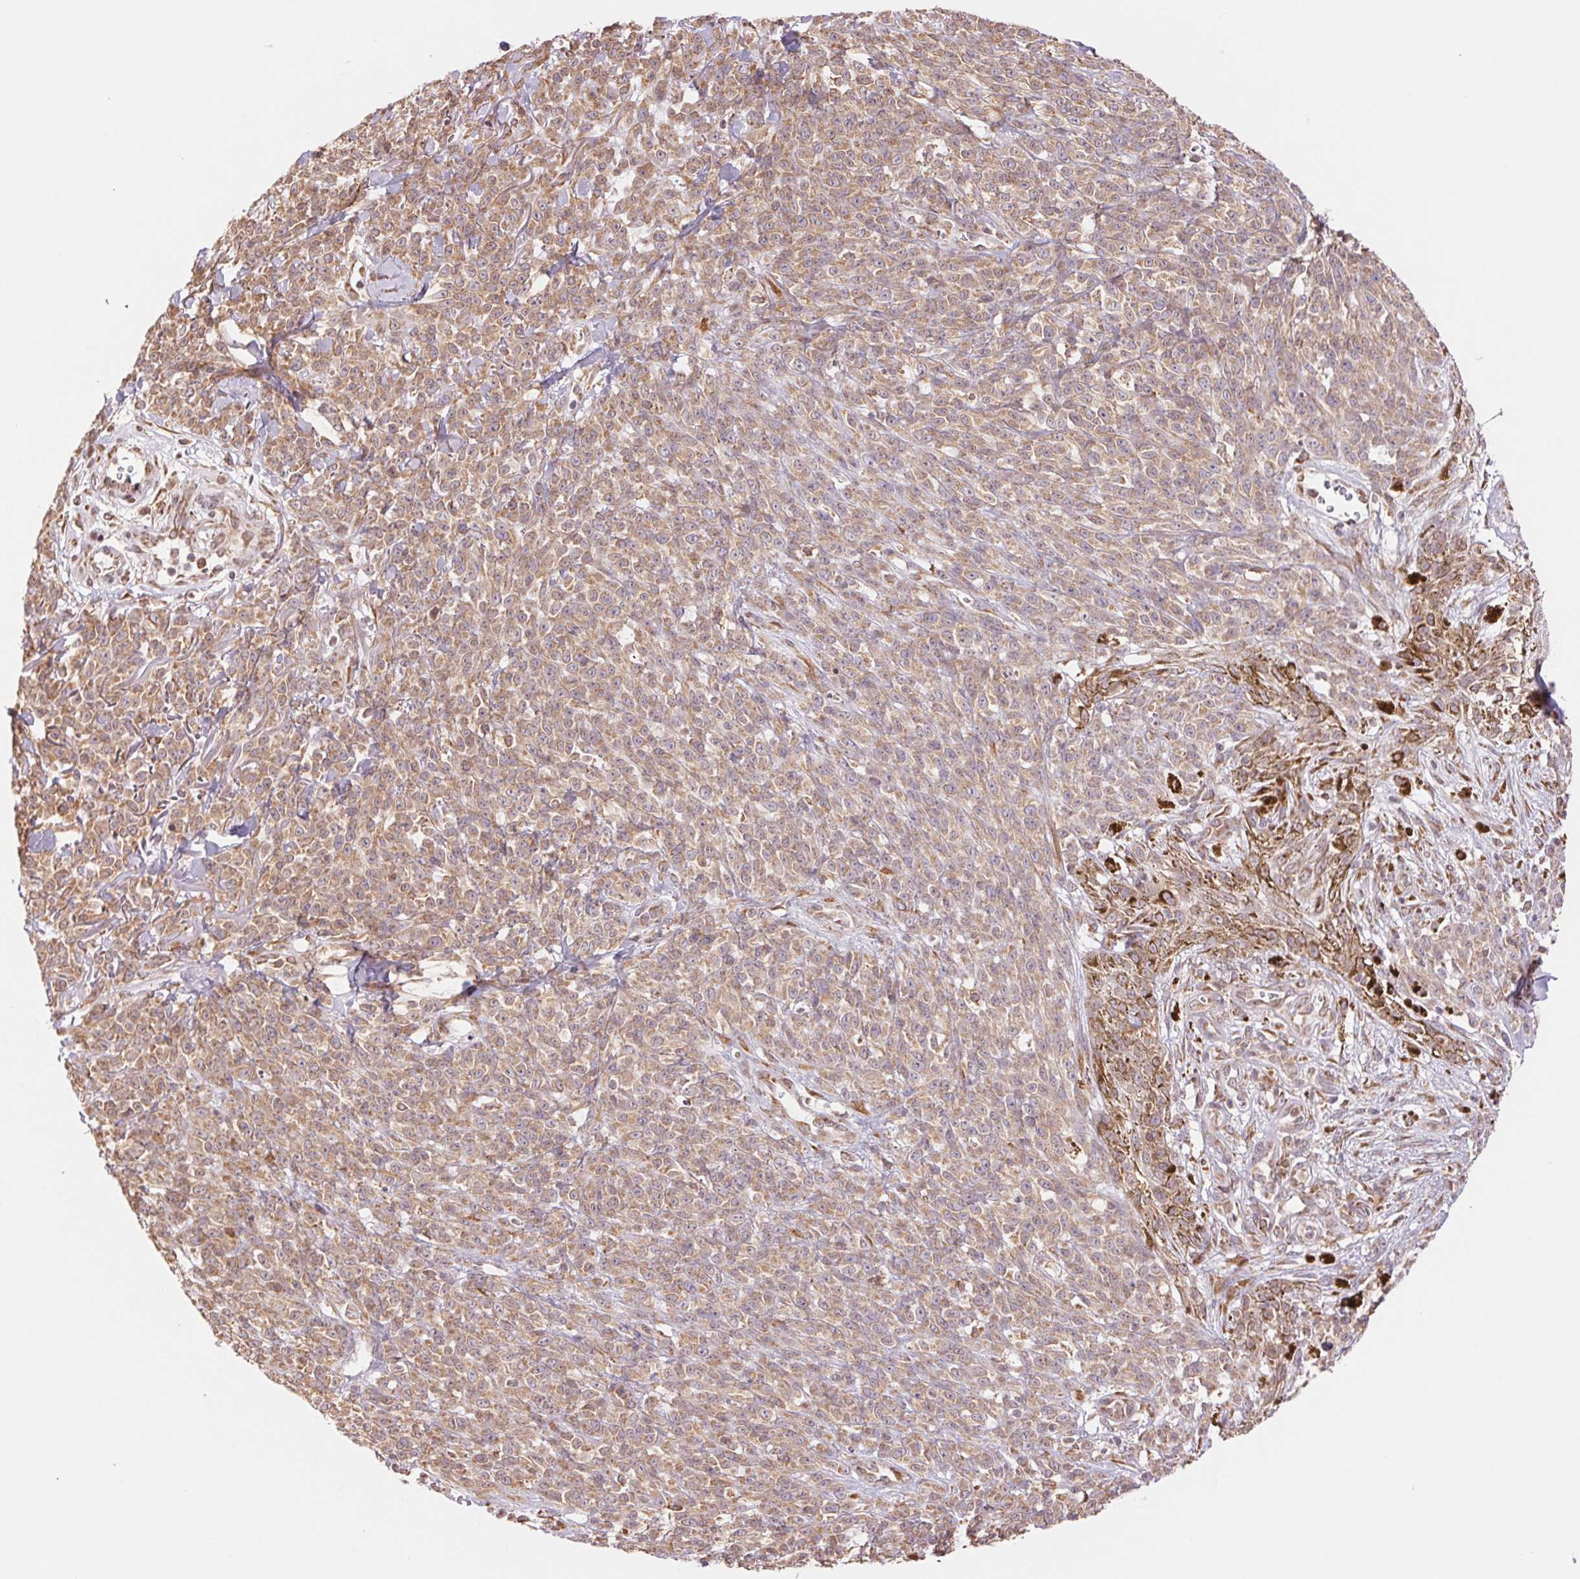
{"staining": {"intensity": "weak", "quantity": ">75%", "location": "cytoplasmic/membranous"}, "tissue": "melanoma", "cell_type": "Tumor cells", "image_type": "cancer", "snomed": [{"axis": "morphology", "description": "Malignant melanoma, NOS"}, {"axis": "topography", "description": "Skin"}, {"axis": "topography", "description": "Skin of trunk"}], "caption": "Protein staining of melanoma tissue shows weak cytoplasmic/membranous staining in approximately >75% of tumor cells.", "gene": "RPN1", "patient": {"sex": "male", "age": 74}}